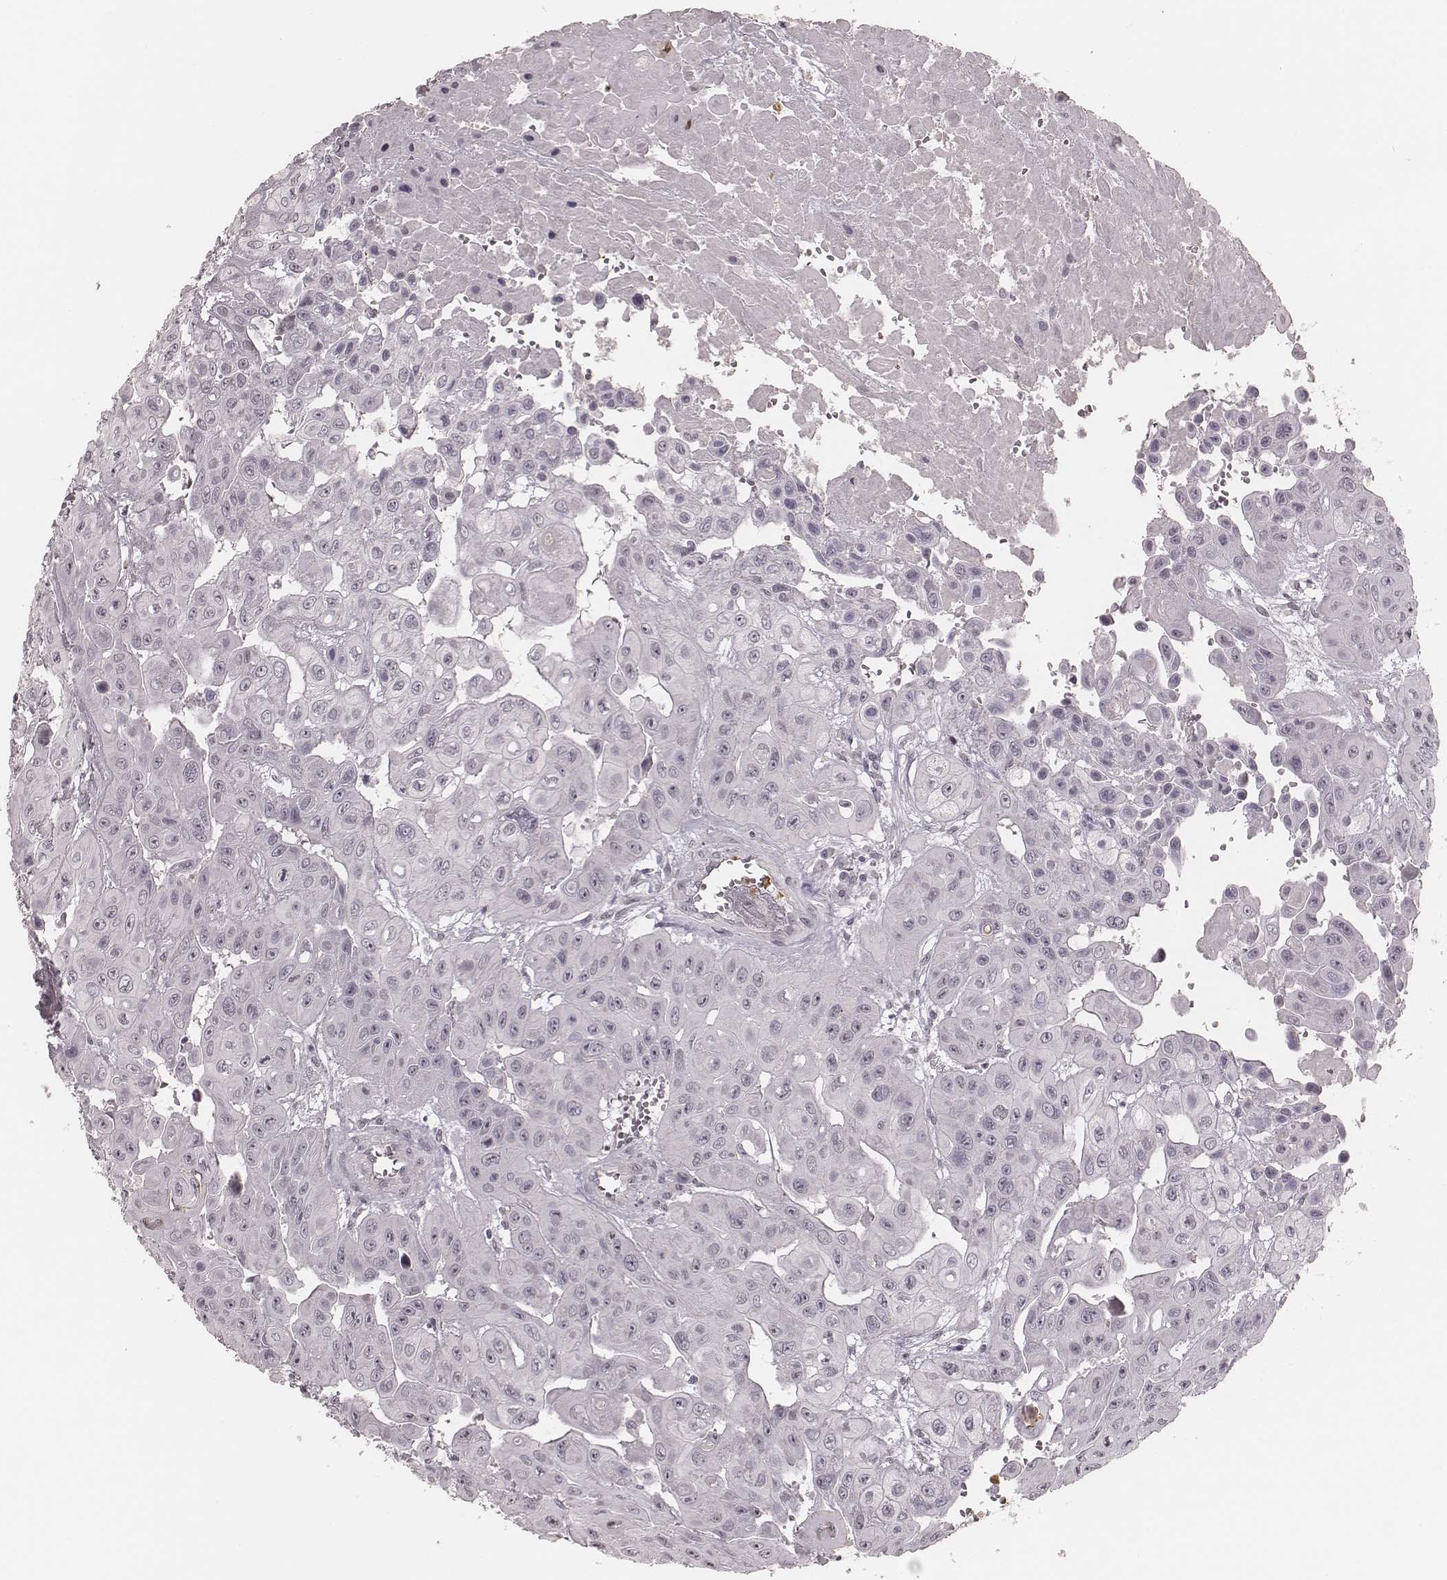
{"staining": {"intensity": "negative", "quantity": "none", "location": "none"}, "tissue": "head and neck cancer", "cell_type": "Tumor cells", "image_type": "cancer", "snomed": [{"axis": "morphology", "description": "Adenocarcinoma, NOS"}, {"axis": "topography", "description": "Head-Neck"}], "caption": "High power microscopy image of an immunohistochemistry histopathology image of adenocarcinoma (head and neck), revealing no significant staining in tumor cells.", "gene": "KITLG", "patient": {"sex": "male", "age": 73}}